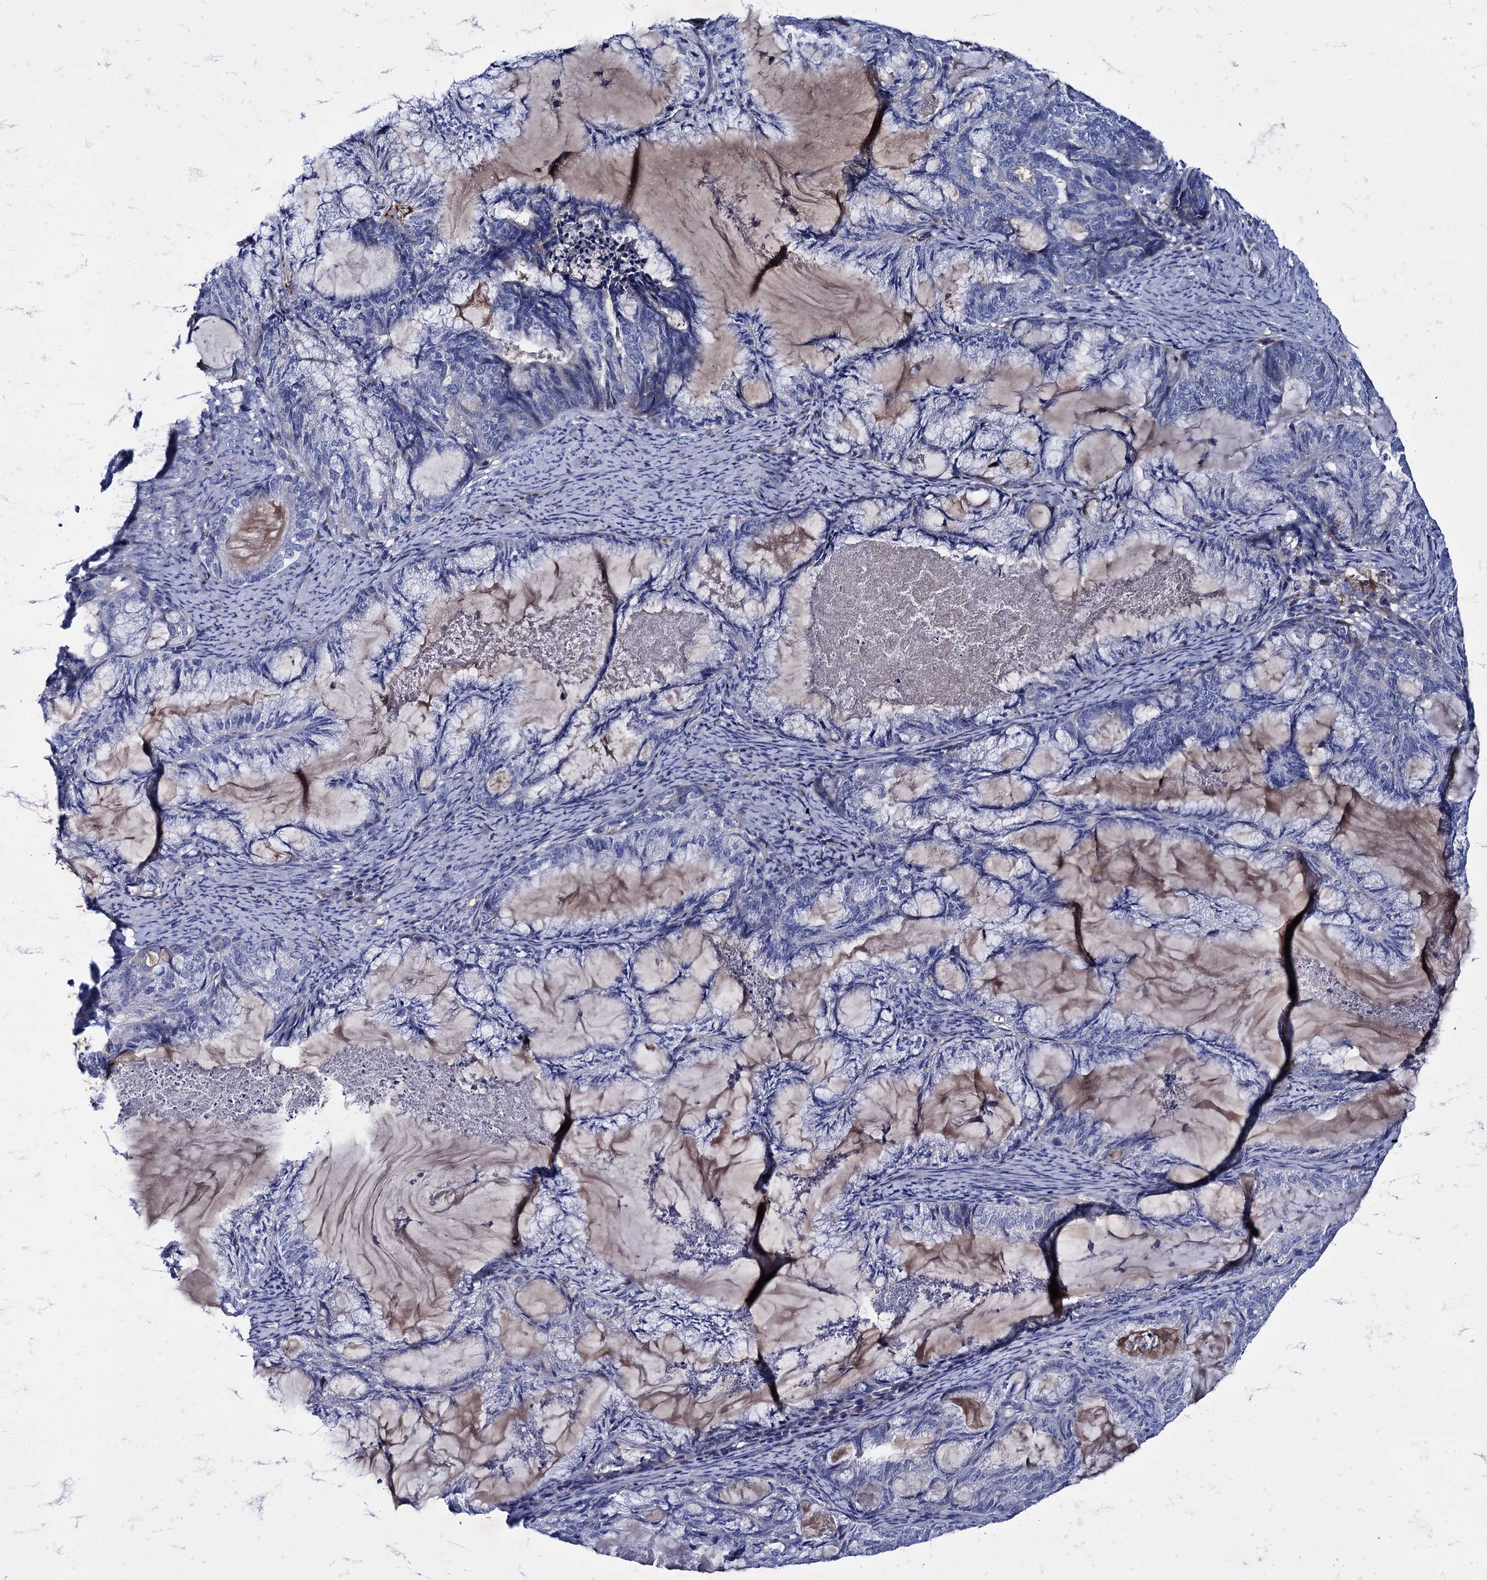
{"staining": {"intensity": "negative", "quantity": "none", "location": "none"}, "tissue": "endometrial cancer", "cell_type": "Tumor cells", "image_type": "cancer", "snomed": [{"axis": "morphology", "description": "Adenocarcinoma, NOS"}, {"axis": "topography", "description": "Endometrium"}], "caption": "Immunohistochemistry (IHC) of endometrial adenocarcinoma displays no positivity in tumor cells.", "gene": "TMEM72", "patient": {"sex": "female", "age": 86}}